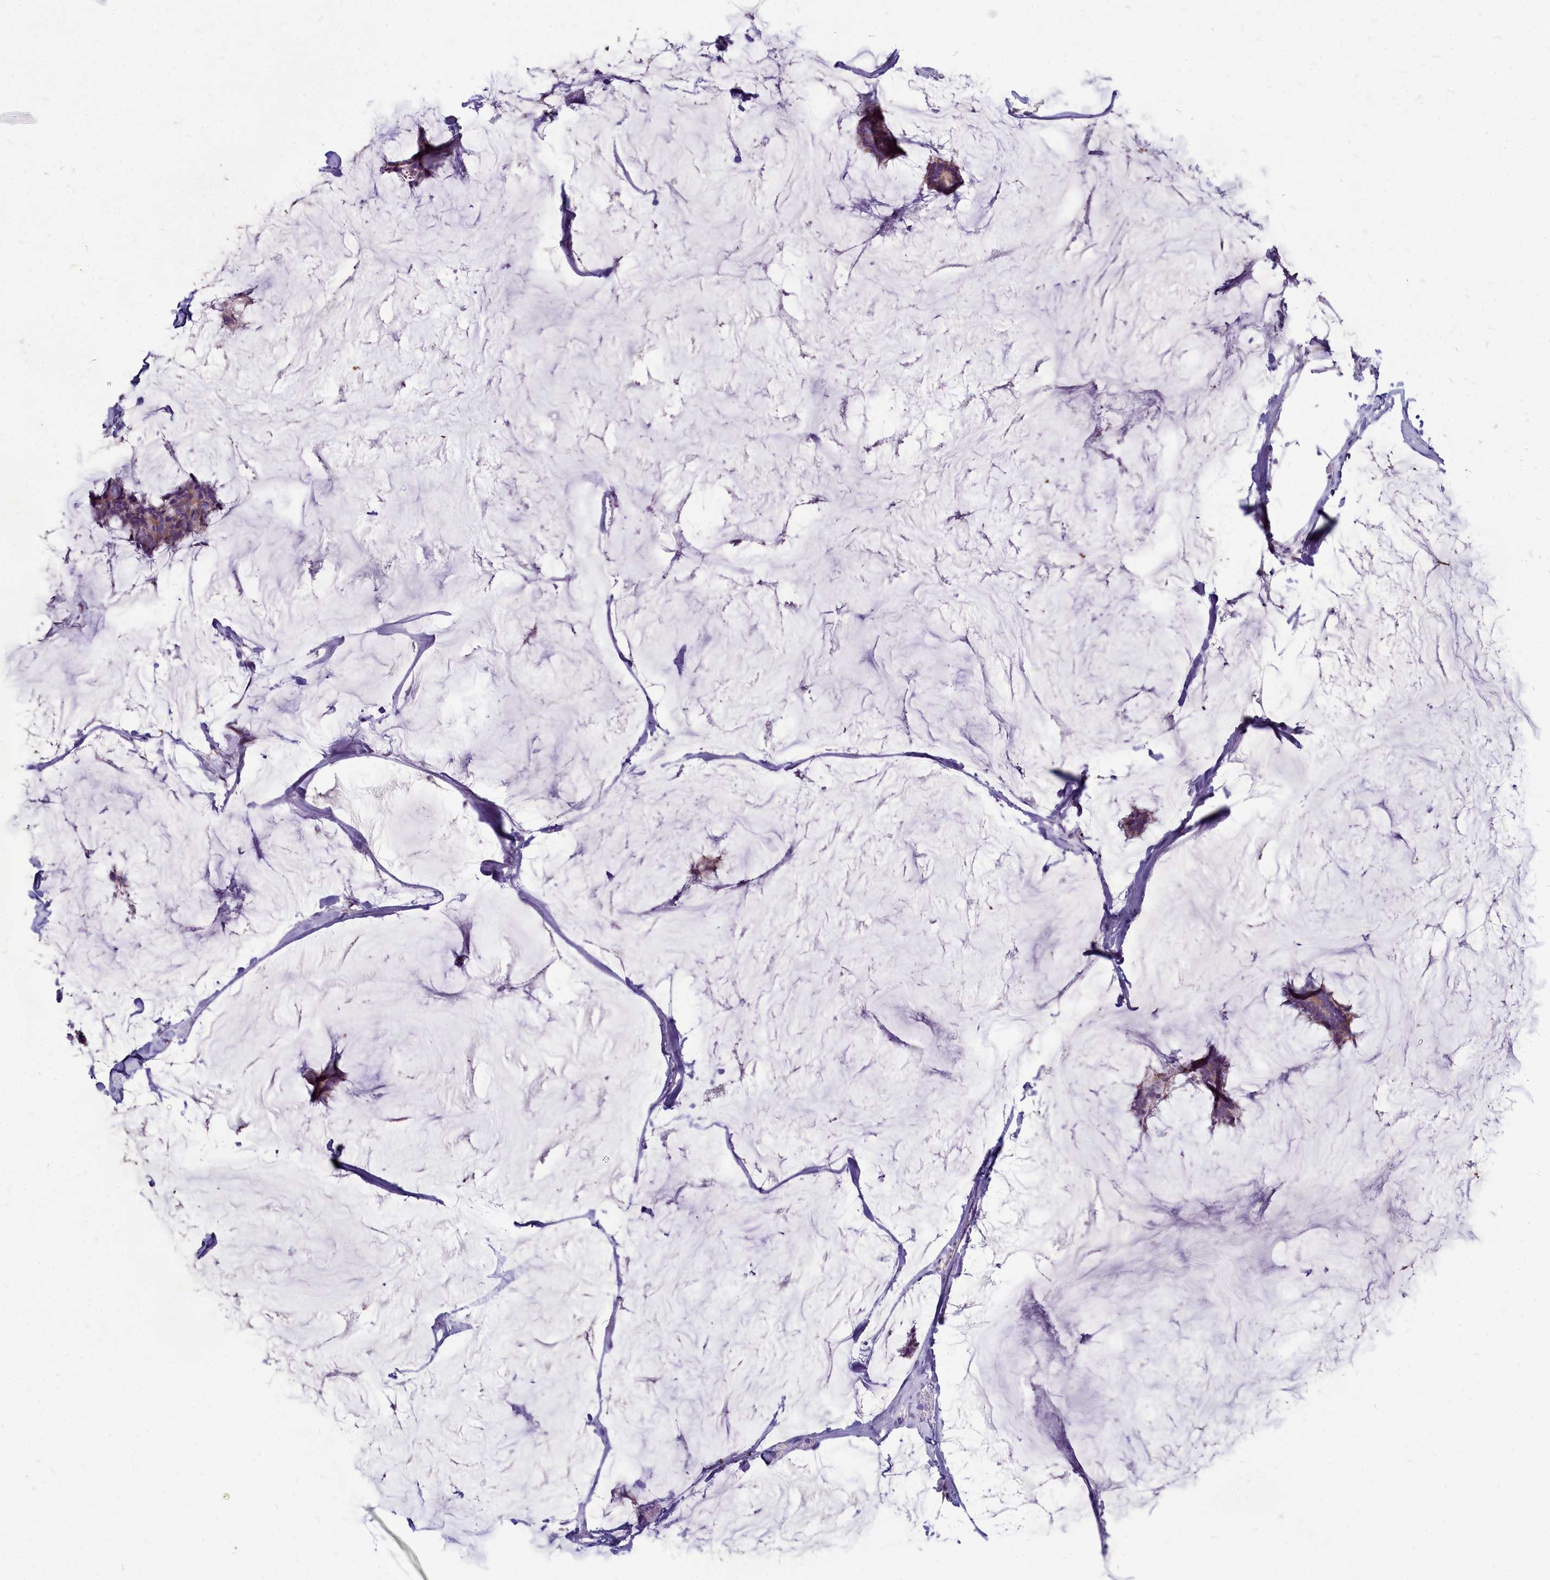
{"staining": {"intensity": "moderate", "quantity": ">75%", "location": "cytoplasmic/membranous"}, "tissue": "breast cancer", "cell_type": "Tumor cells", "image_type": "cancer", "snomed": [{"axis": "morphology", "description": "Duct carcinoma"}, {"axis": "topography", "description": "Breast"}], "caption": "Breast cancer stained with a brown dye demonstrates moderate cytoplasmic/membranous positive expression in about >75% of tumor cells.", "gene": "SMPD4", "patient": {"sex": "female", "age": 93}}